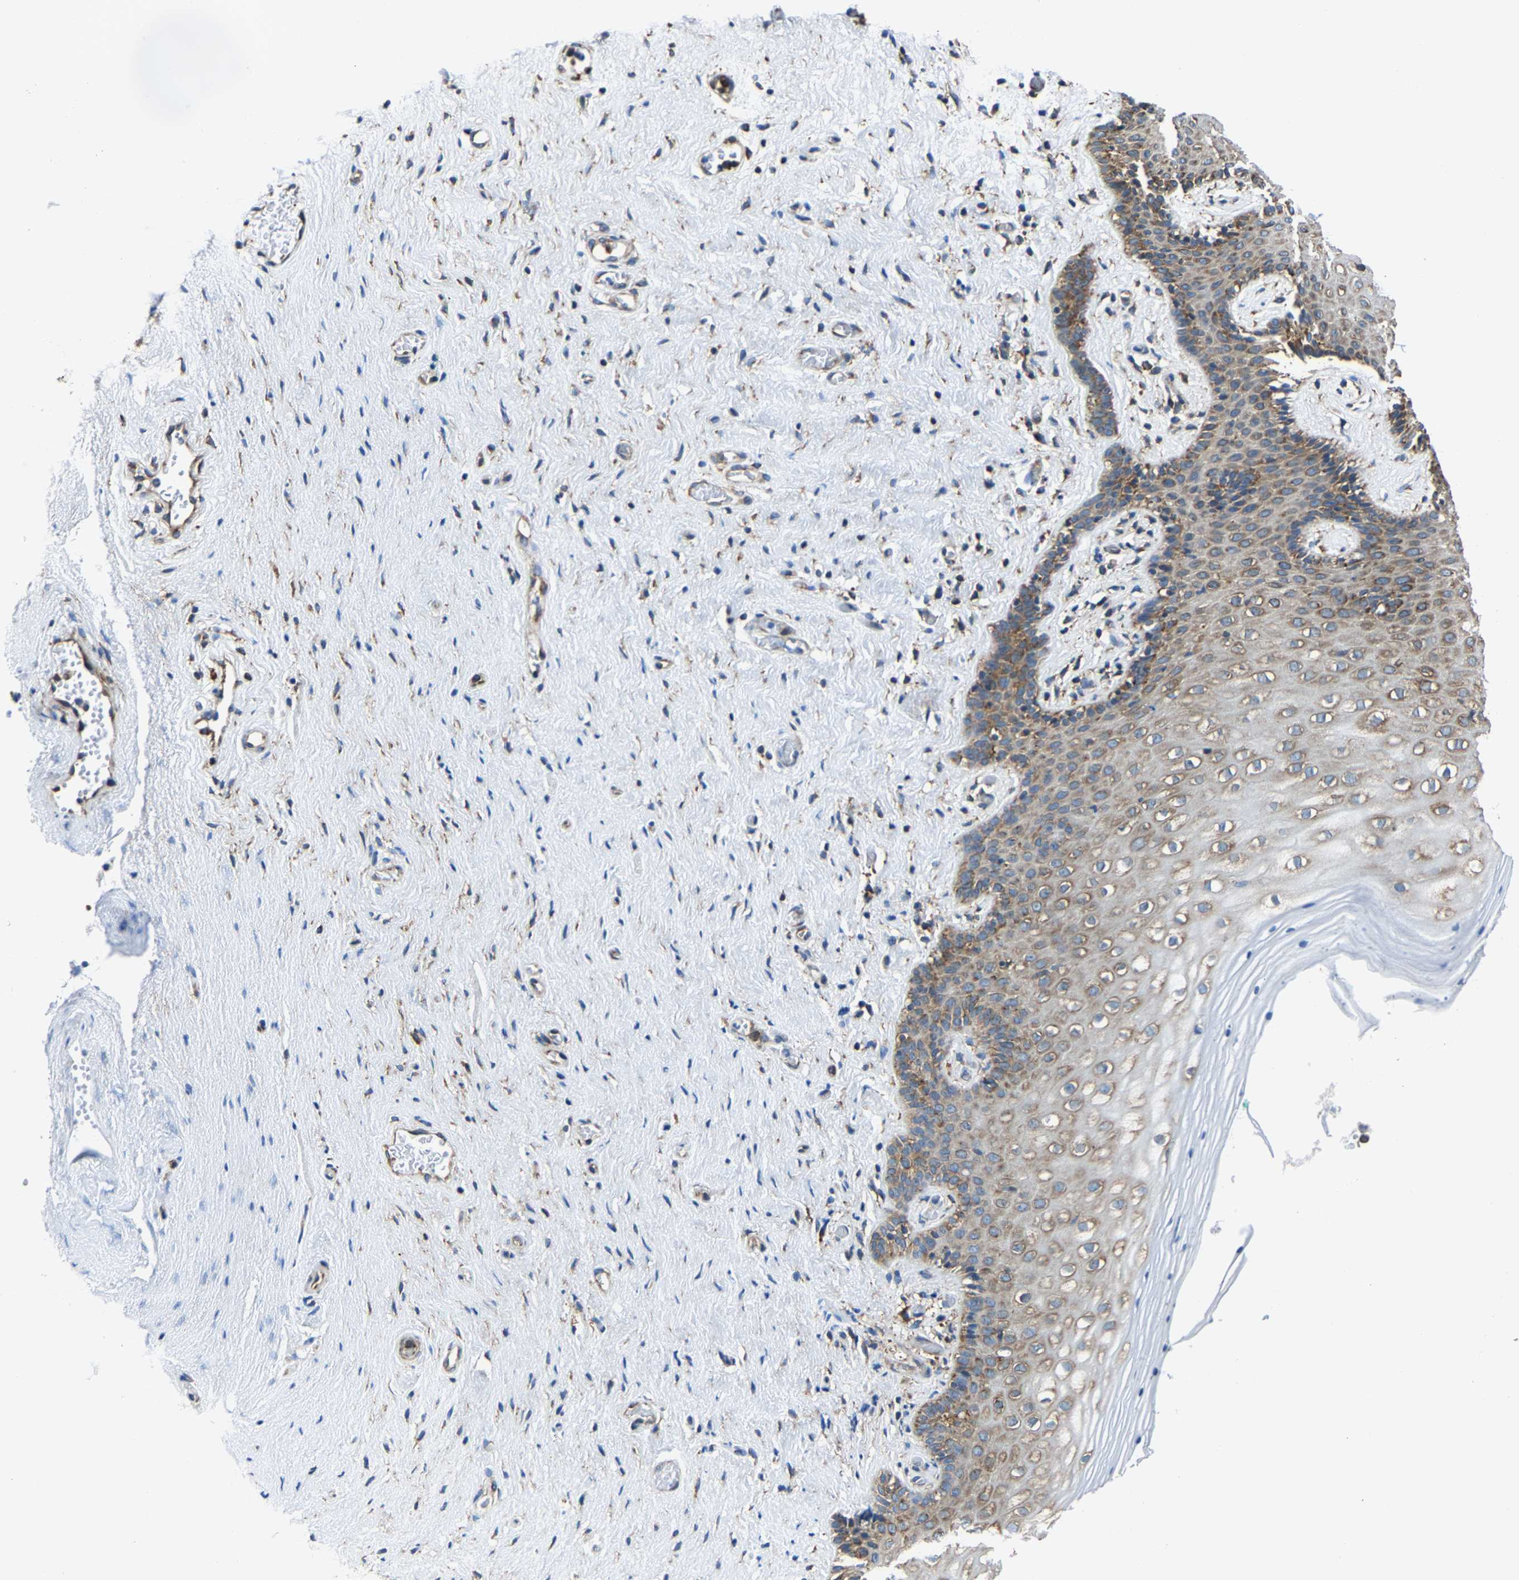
{"staining": {"intensity": "moderate", "quantity": "25%-75%", "location": "cytoplasmic/membranous"}, "tissue": "vagina", "cell_type": "Squamous epithelial cells", "image_type": "normal", "snomed": [{"axis": "morphology", "description": "Normal tissue, NOS"}, {"axis": "topography", "description": "Vagina"}], "caption": "IHC (DAB) staining of normal vagina displays moderate cytoplasmic/membranous protein staining in approximately 25%-75% of squamous epithelial cells.", "gene": "G3BP2", "patient": {"sex": "female", "age": 44}}